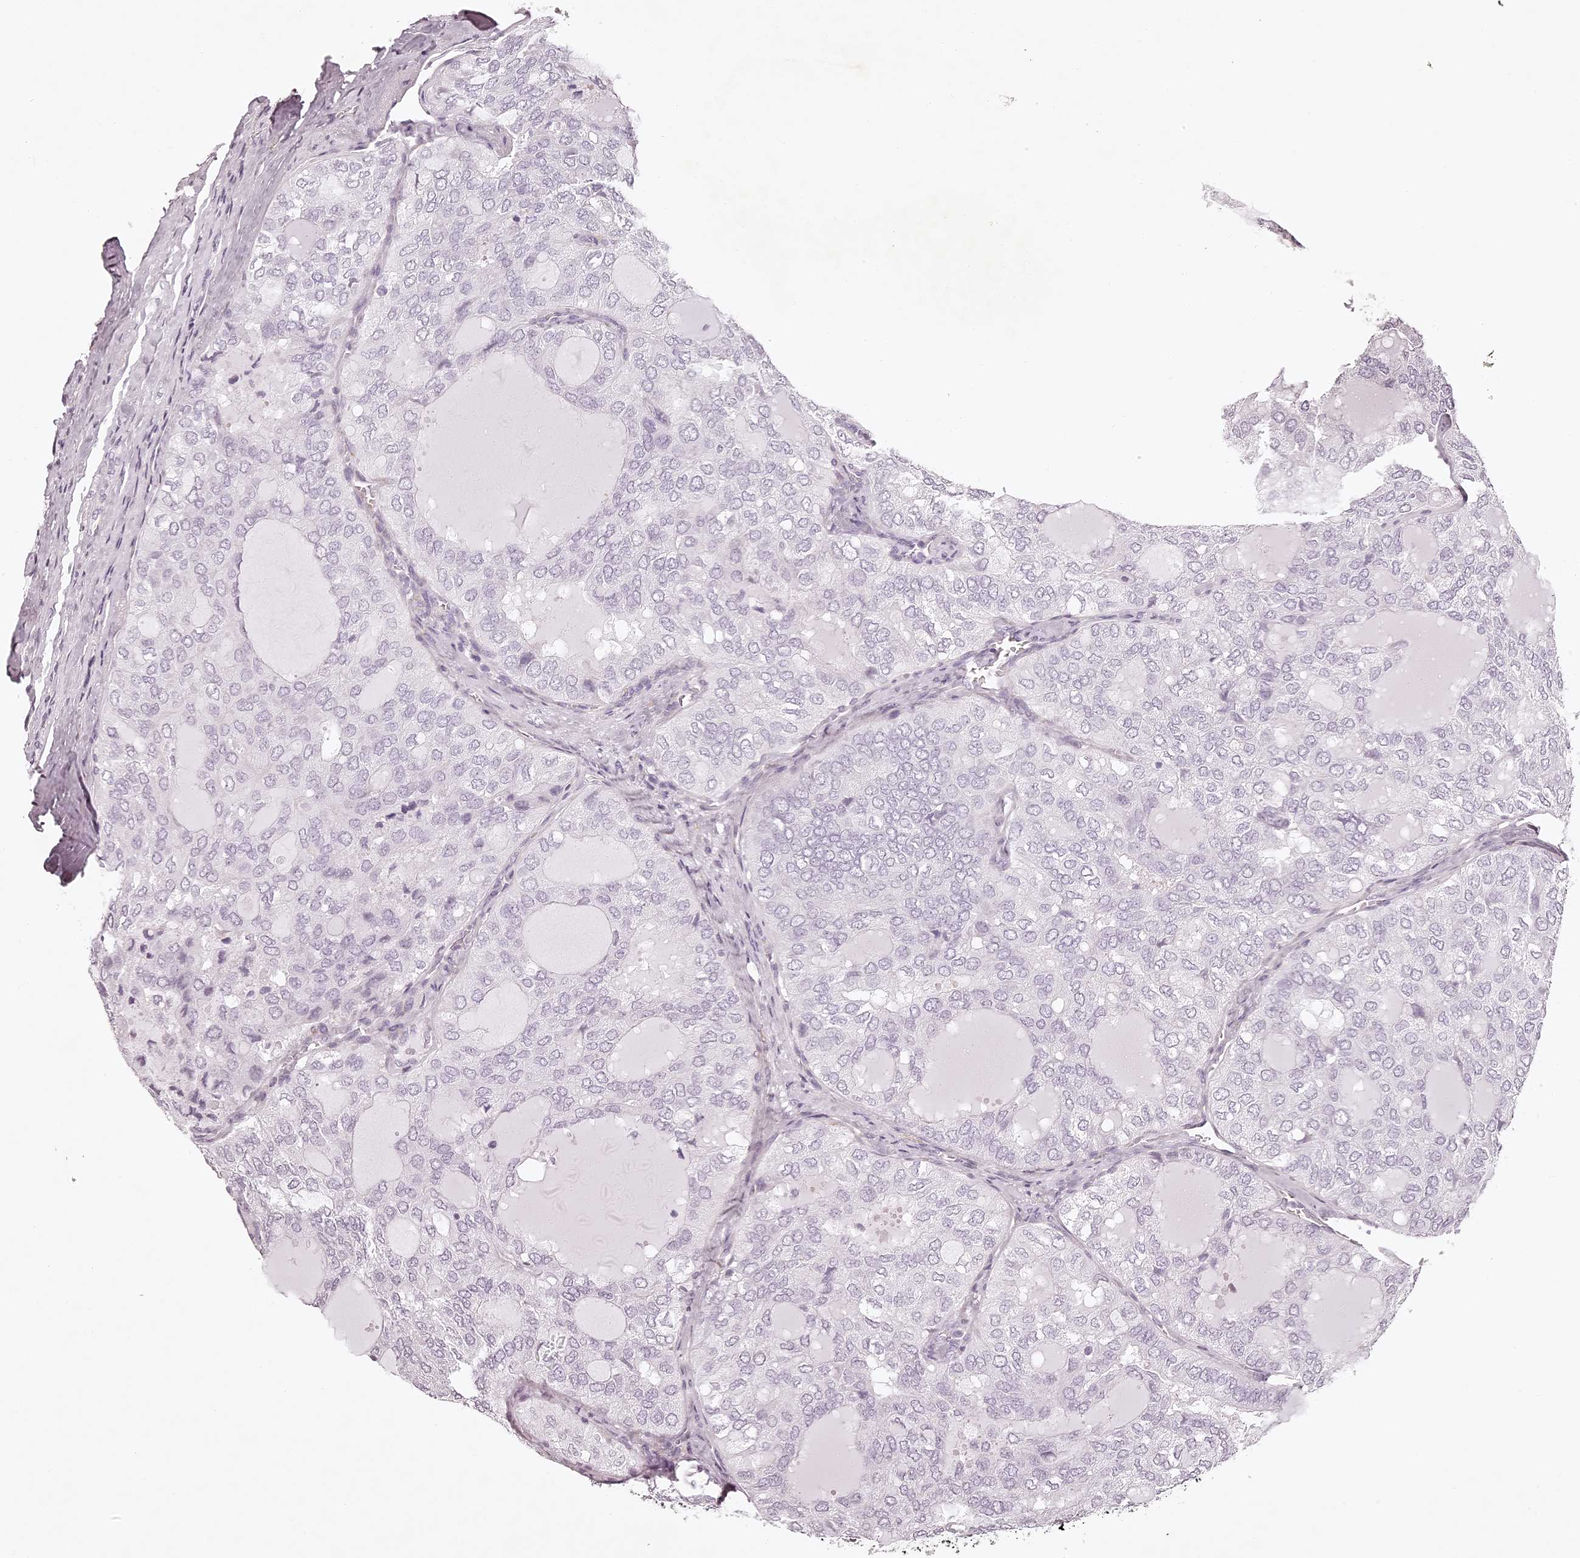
{"staining": {"intensity": "negative", "quantity": "none", "location": "none"}, "tissue": "thyroid cancer", "cell_type": "Tumor cells", "image_type": "cancer", "snomed": [{"axis": "morphology", "description": "Follicular adenoma carcinoma, NOS"}, {"axis": "topography", "description": "Thyroid gland"}], "caption": "Immunohistochemistry (IHC) of human thyroid cancer (follicular adenoma carcinoma) reveals no expression in tumor cells.", "gene": "ELAPOR1", "patient": {"sex": "male", "age": 75}}